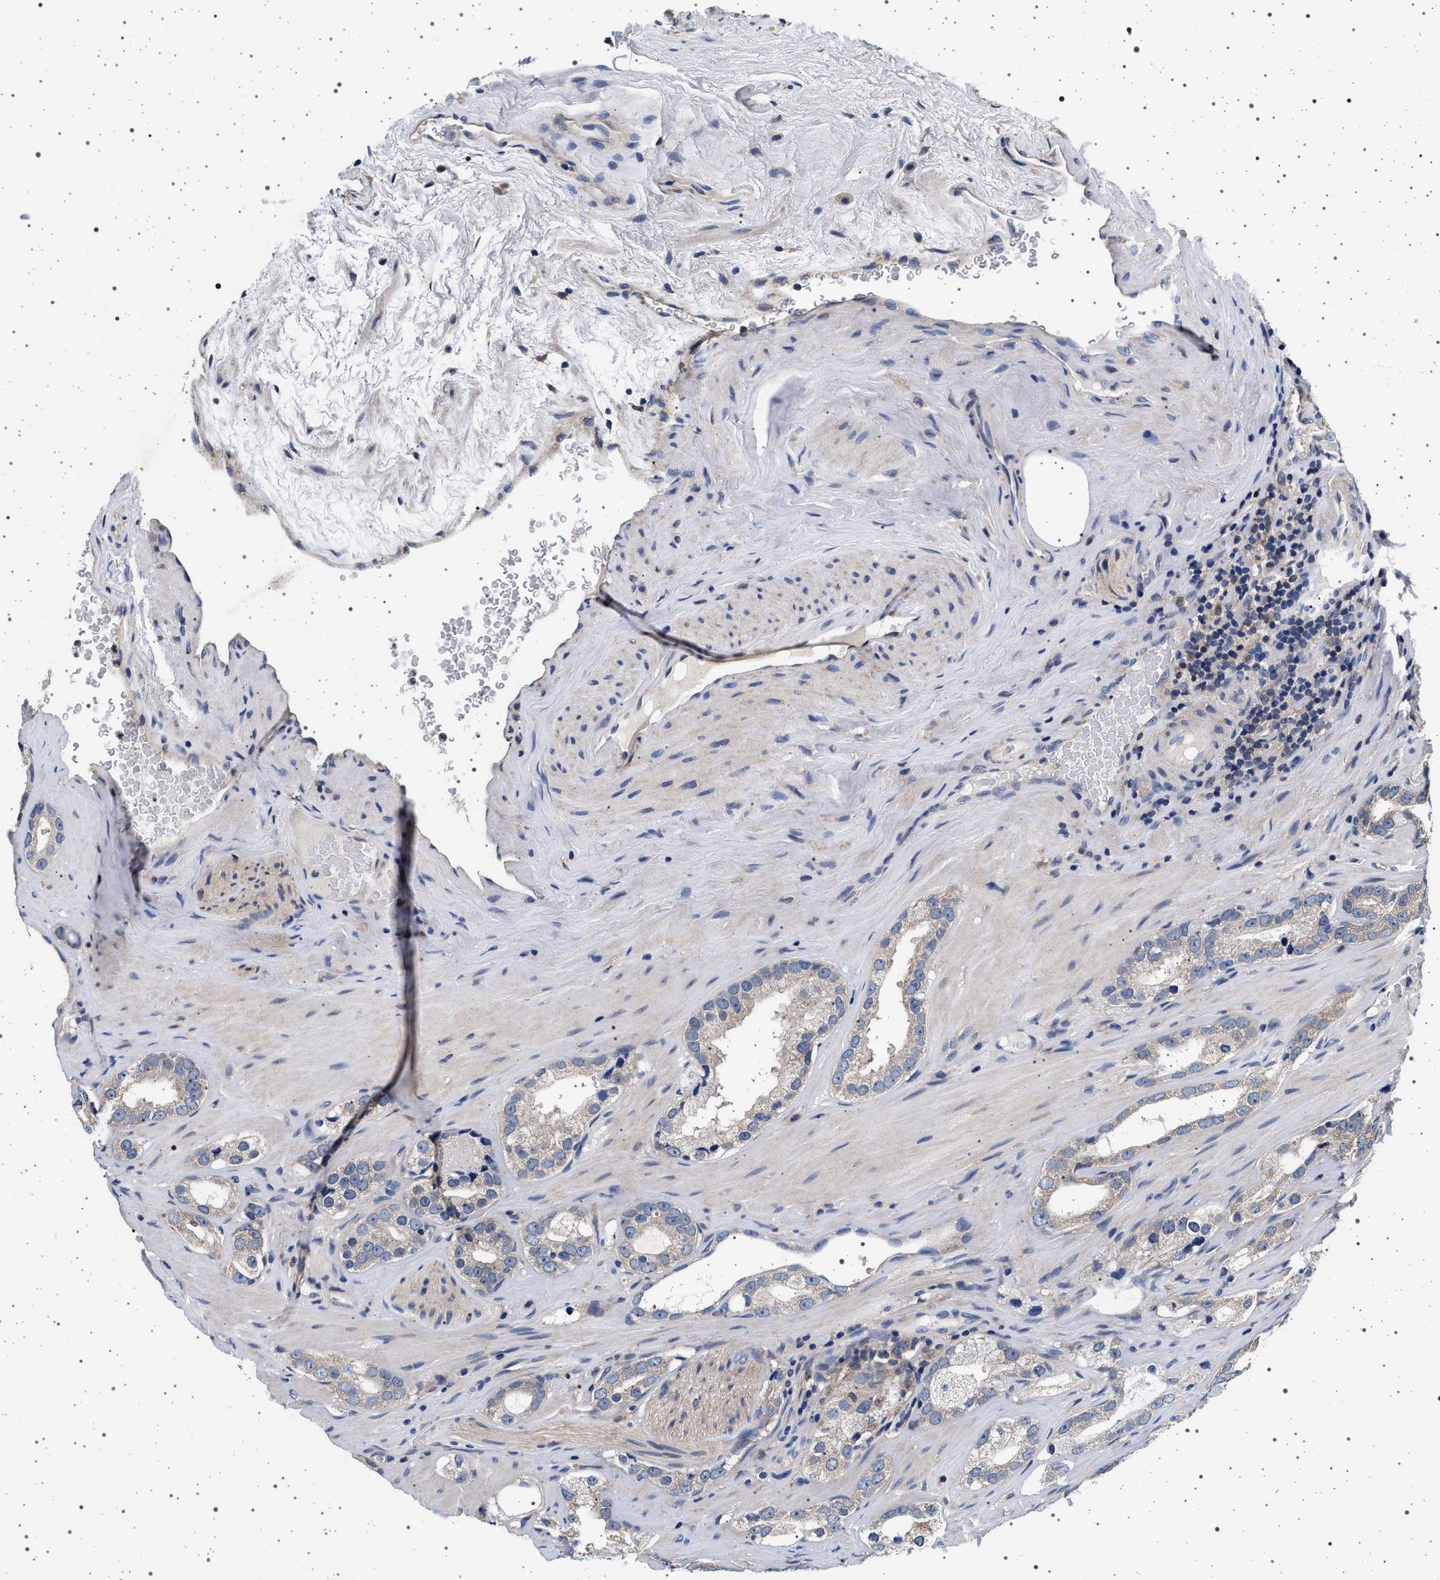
{"staining": {"intensity": "negative", "quantity": "none", "location": "none"}, "tissue": "prostate cancer", "cell_type": "Tumor cells", "image_type": "cancer", "snomed": [{"axis": "morphology", "description": "Adenocarcinoma, High grade"}, {"axis": "topography", "description": "Prostate"}], "caption": "This is a histopathology image of immunohistochemistry staining of prostate high-grade adenocarcinoma, which shows no staining in tumor cells.", "gene": "MAP3K2", "patient": {"sex": "male", "age": 63}}